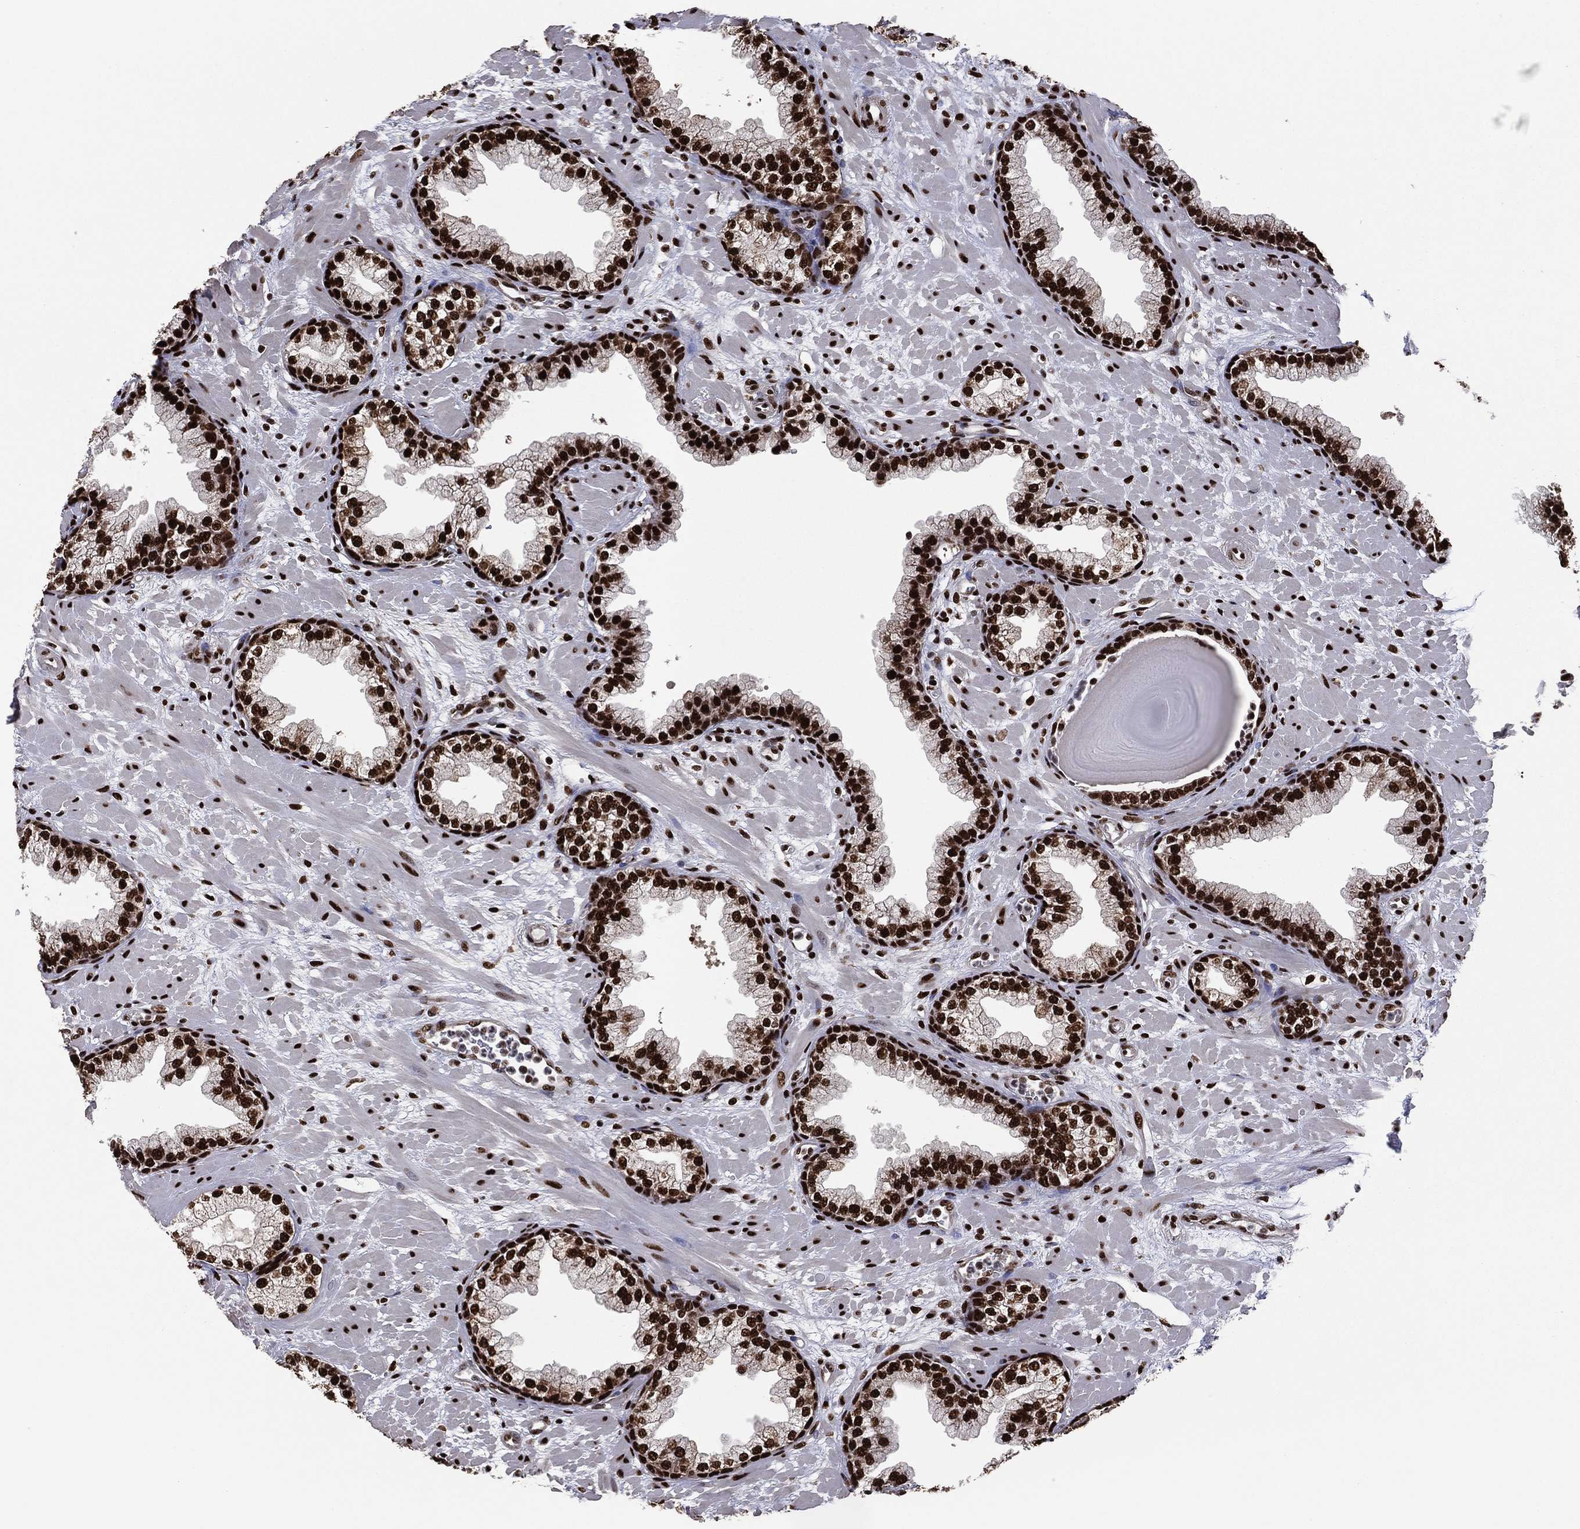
{"staining": {"intensity": "strong", "quantity": ">75%", "location": "nuclear"}, "tissue": "prostate", "cell_type": "Glandular cells", "image_type": "normal", "snomed": [{"axis": "morphology", "description": "Normal tissue, NOS"}, {"axis": "topography", "description": "Prostate"}], "caption": "An IHC histopathology image of normal tissue is shown. Protein staining in brown labels strong nuclear positivity in prostate within glandular cells. (IHC, brightfield microscopy, high magnification).", "gene": "TP53BP1", "patient": {"sex": "male", "age": 63}}